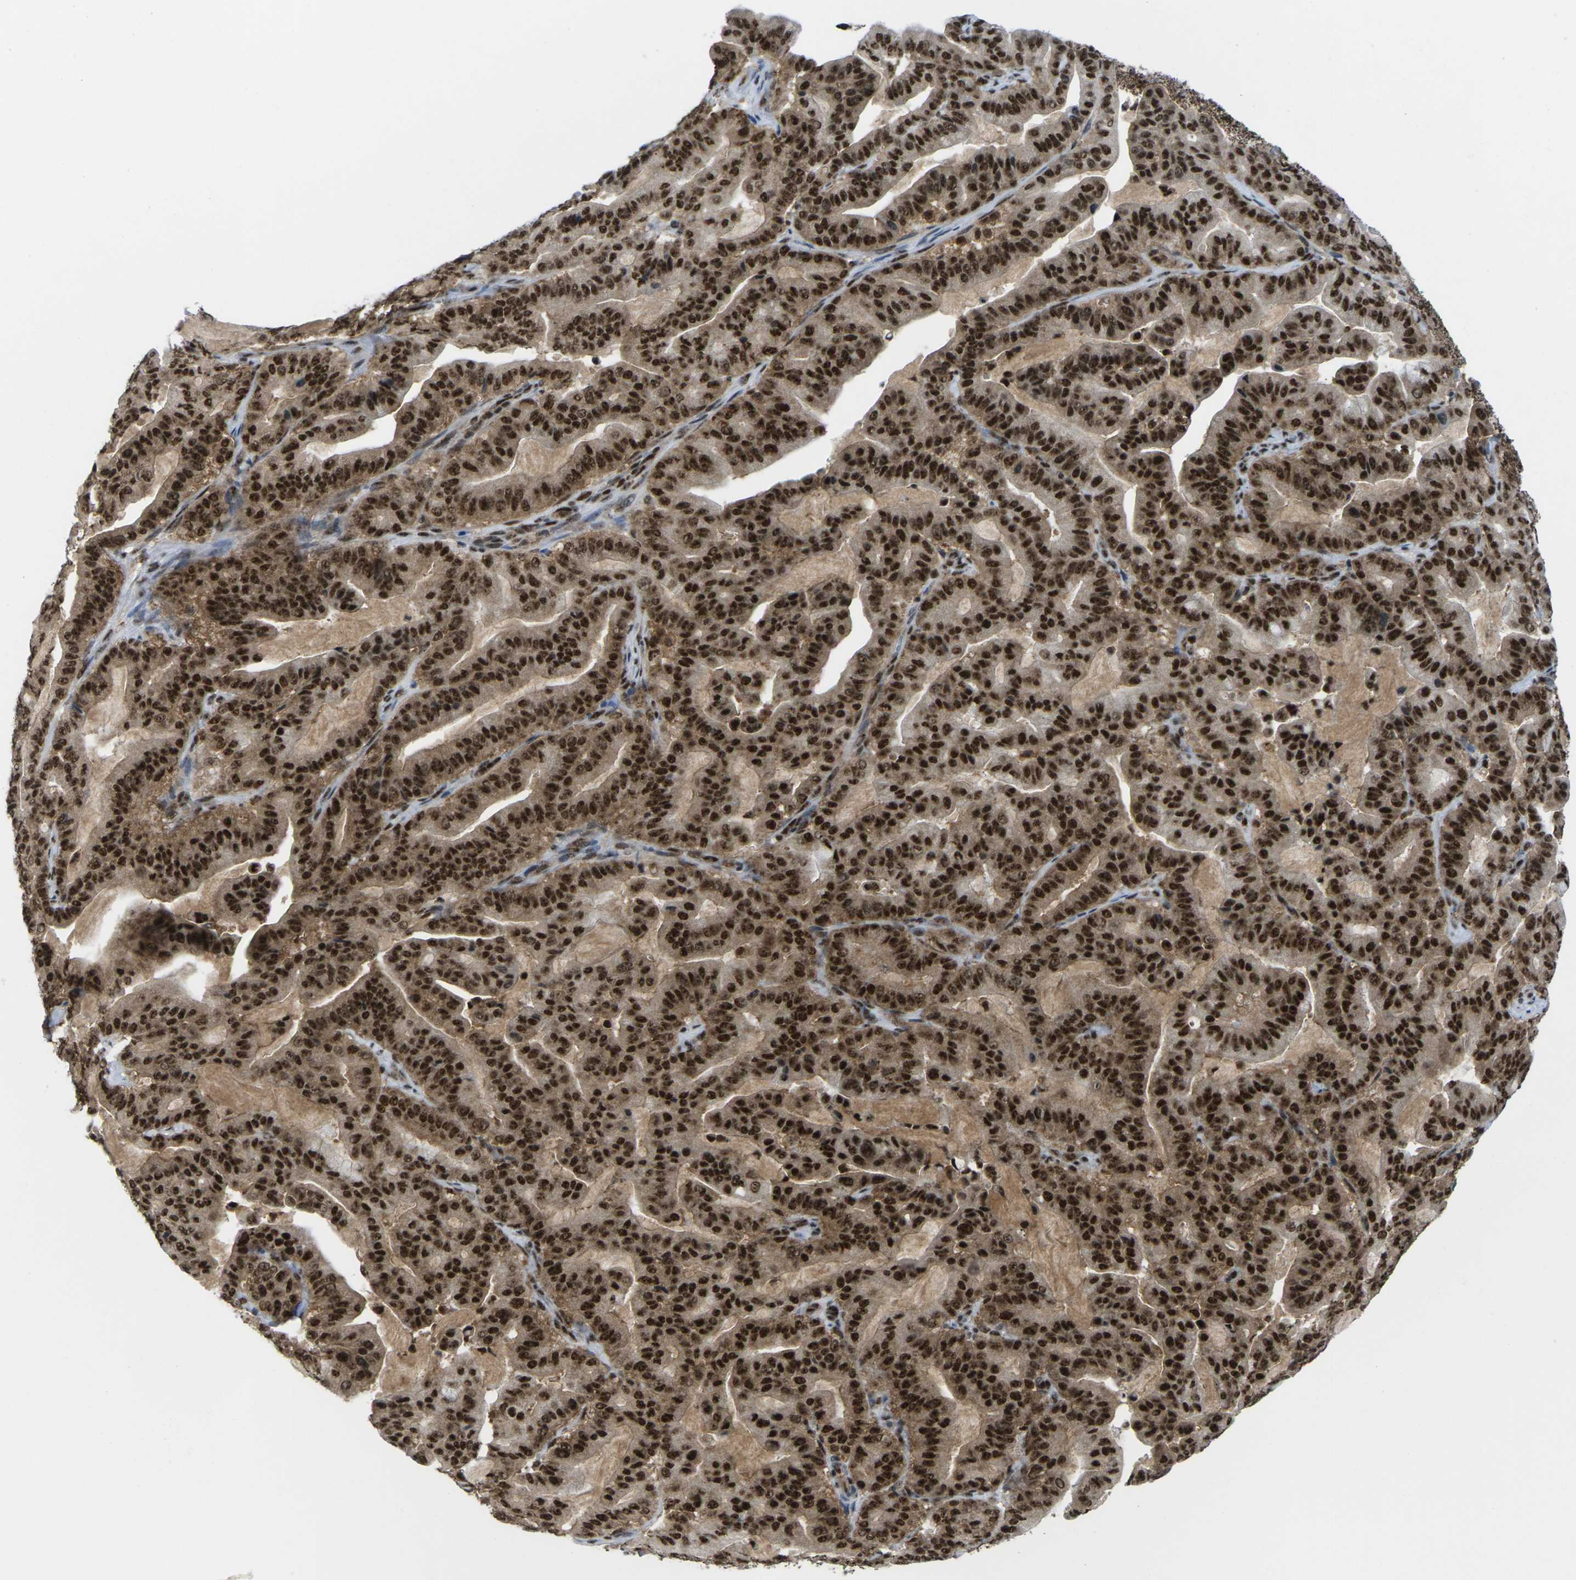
{"staining": {"intensity": "strong", "quantity": ">75%", "location": "cytoplasmic/membranous,nuclear"}, "tissue": "pancreatic cancer", "cell_type": "Tumor cells", "image_type": "cancer", "snomed": [{"axis": "morphology", "description": "Adenocarcinoma, NOS"}, {"axis": "topography", "description": "Pancreas"}], "caption": "Immunohistochemistry (IHC) image of neoplastic tissue: pancreatic cancer stained using IHC demonstrates high levels of strong protein expression localized specifically in the cytoplasmic/membranous and nuclear of tumor cells, appearing as a cytoplasmic/membranous and nuclear brown color.", "gene": "MAGOH", "patient": {"sex": "male", "age": 63}}